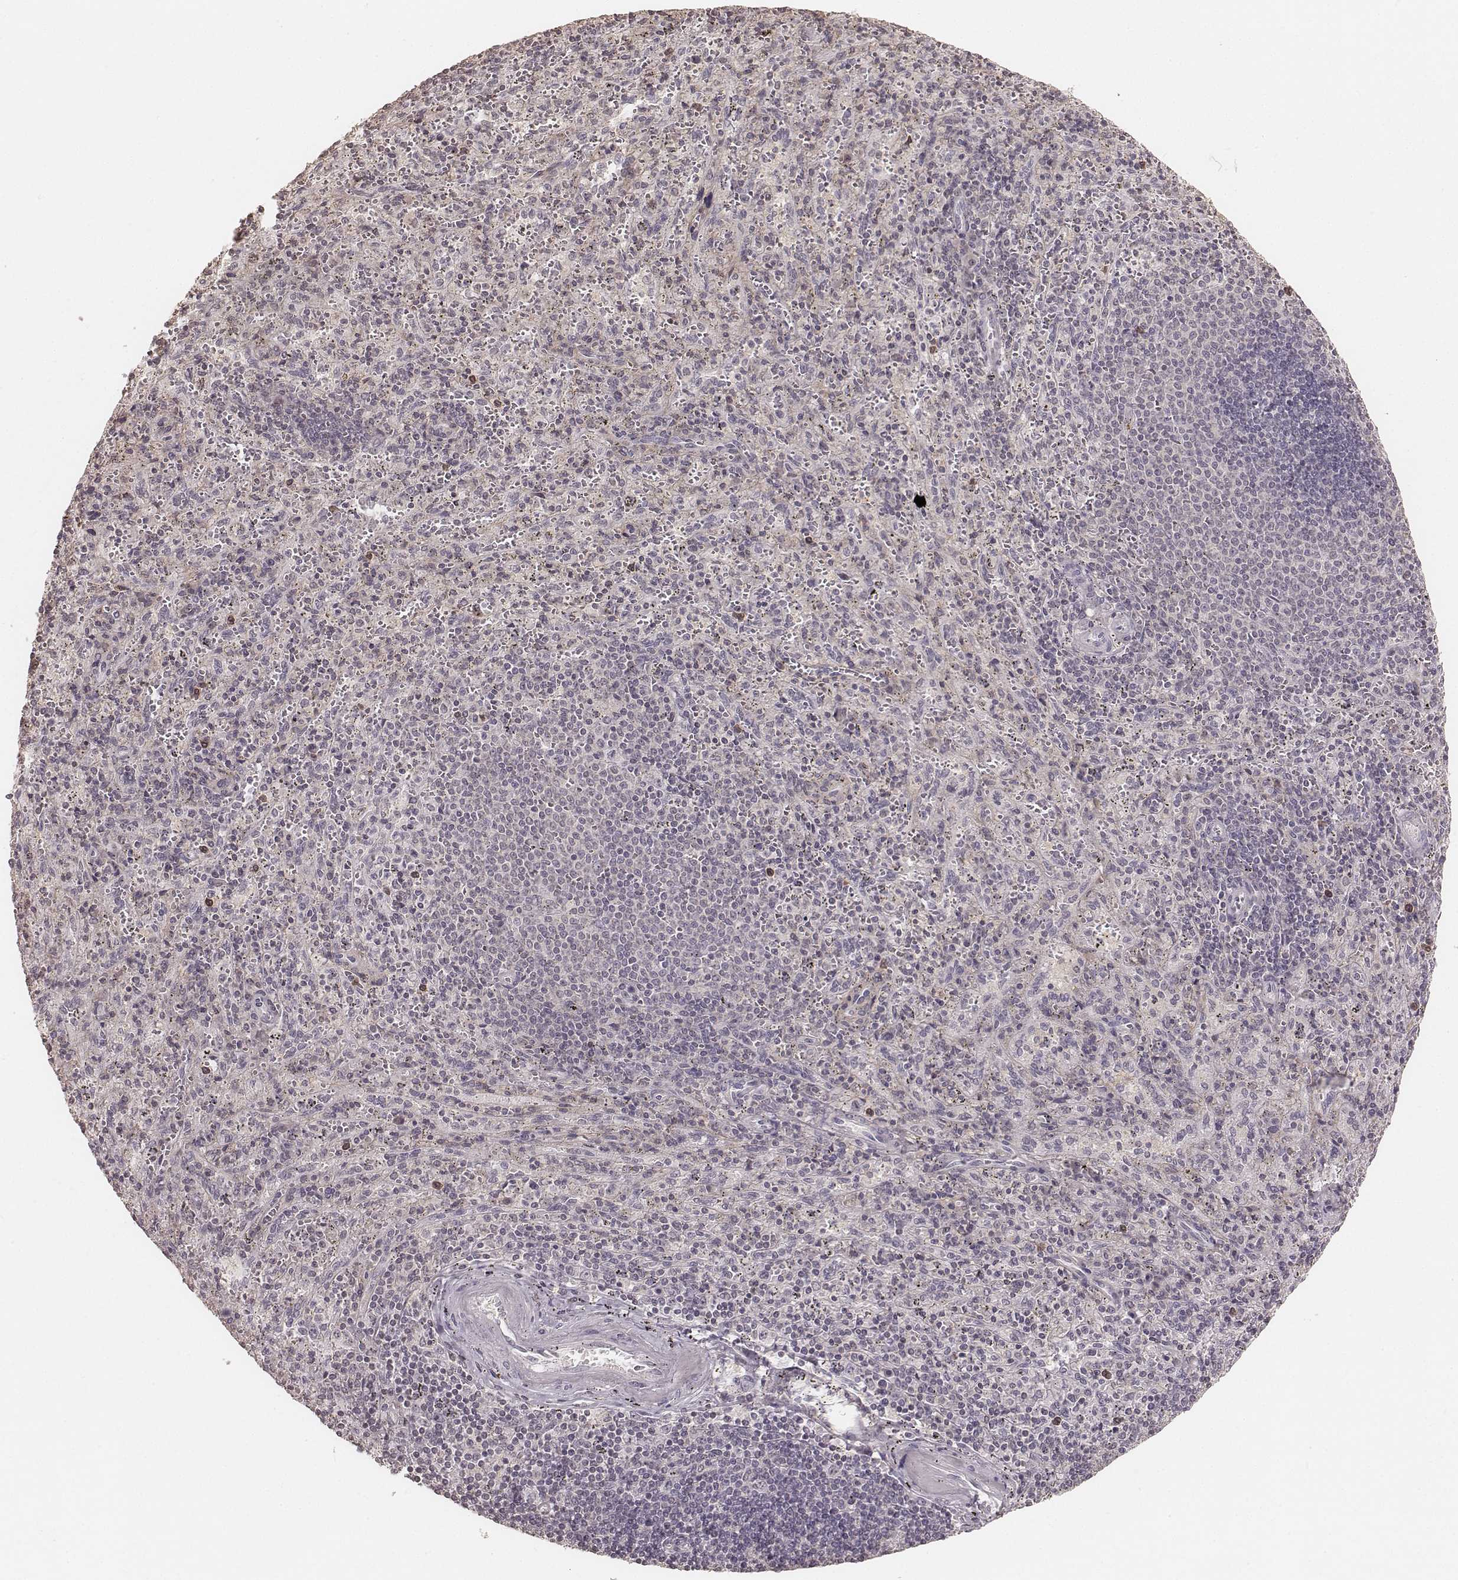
{"staining": {"intensity": "negative", "quantity": "none", "location": "none"}, "tissue": "spleen", "cell_type": "Cells in red pulp", "image_type": "normal", "snomed": [{"axis": "morphology", "description": "Normal tissue, NOS"}, {"axis": "topography", "description": "Spleen"}], "caption": "IHC micrograph of benign spleen: human spleen stained with DAB exhibits no significant protein expression in cells in red pulp.", "gene": "LY6K", "patient": {"sex": "male", "age": 57}}